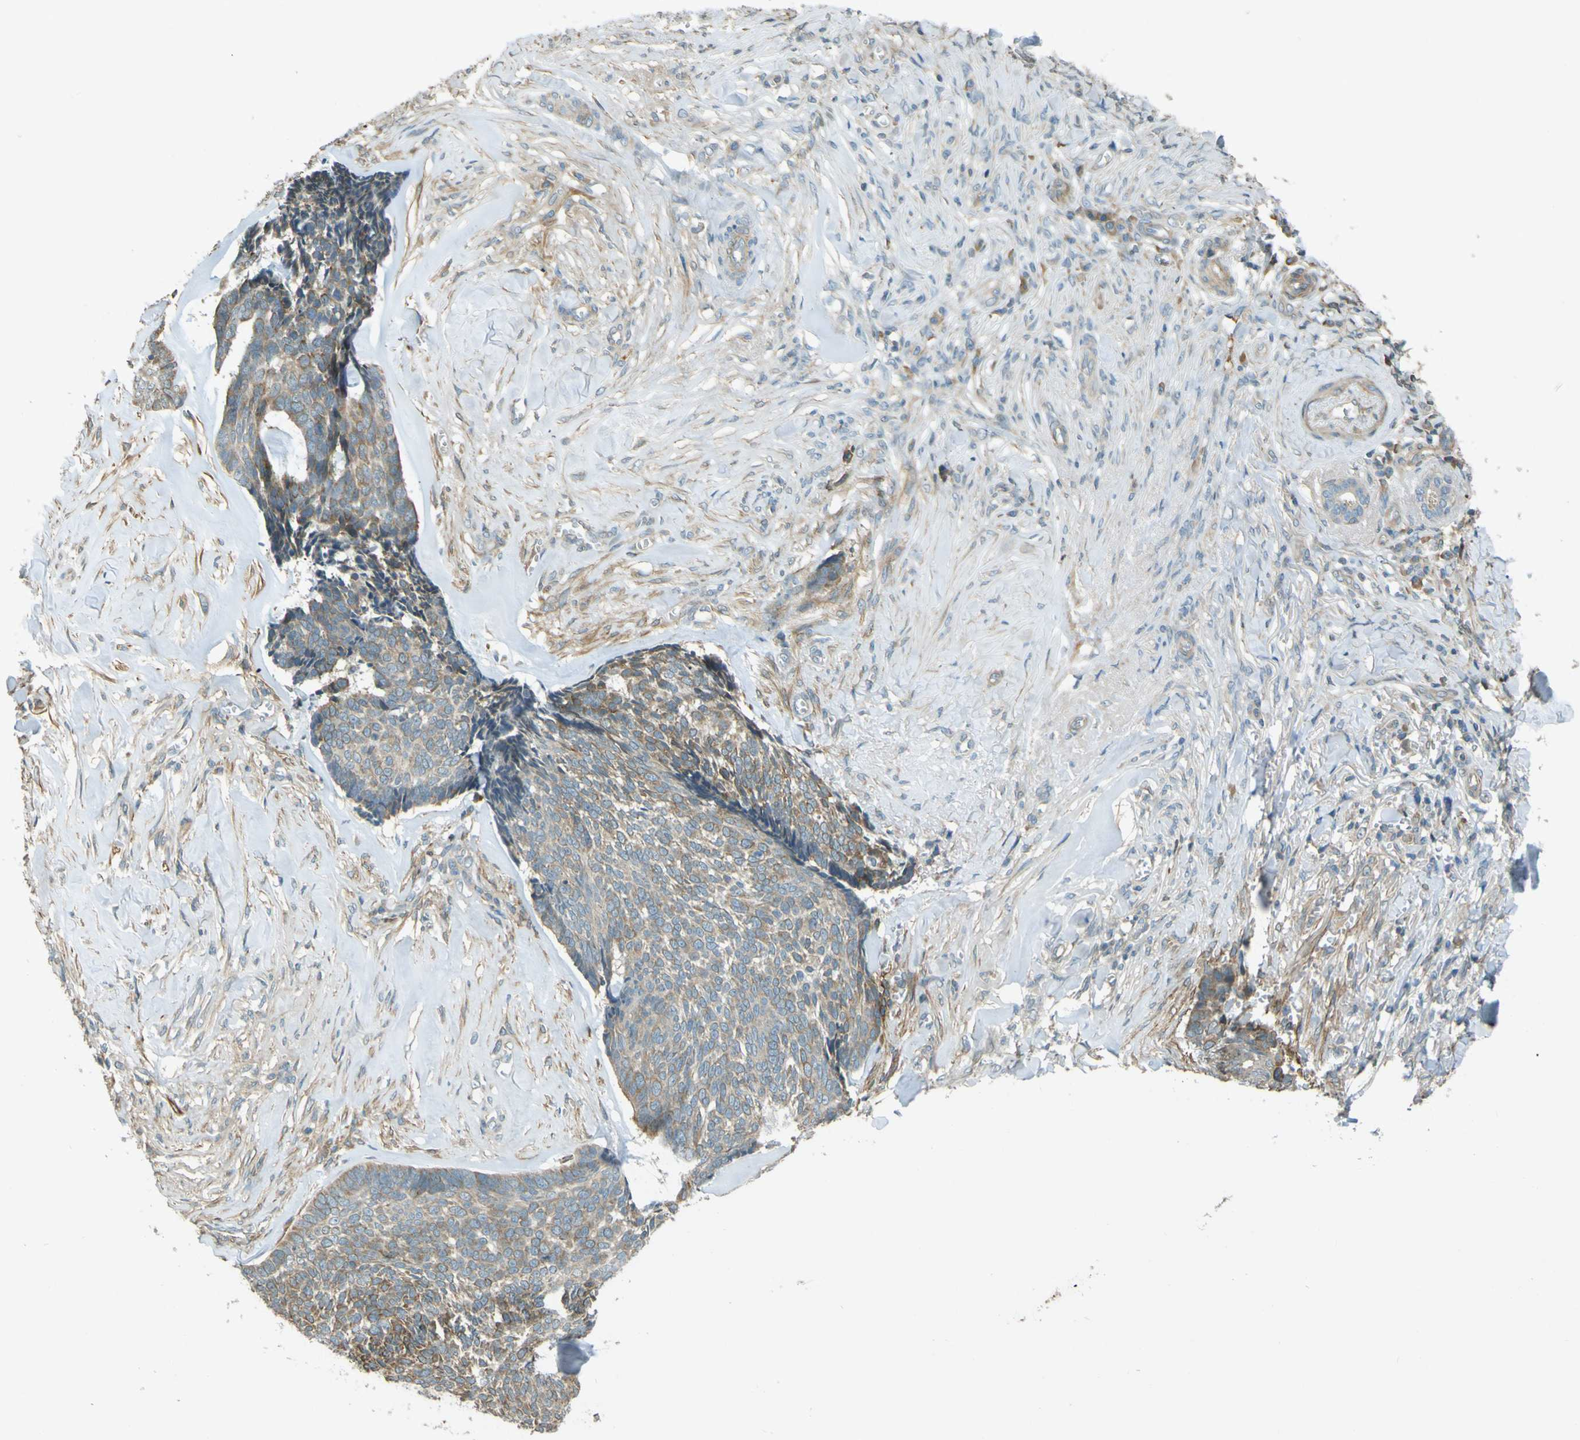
{"staining": {"intensity": "weak", "quantity": ">75%", "location": "cytoplasmic/membranous"}, "tissue": "skin cancer", "cell_type": "Tumor cells", "image_type": "cancer", "snomed": [{"axis": "morphology", "description": "Basal cell carcinoma"}, {"axis": "topography", "description": "Skin"}], "caption": "A high-resolution histopathology image shows immunohistochemistry staining of skin basal cell carcinoma, which exhibits weak cytoplasmic/membranous expression in about >75% of tumor cells.", "gene": "LPCAT1", "patient": {"sex": "male", "age": 84}}